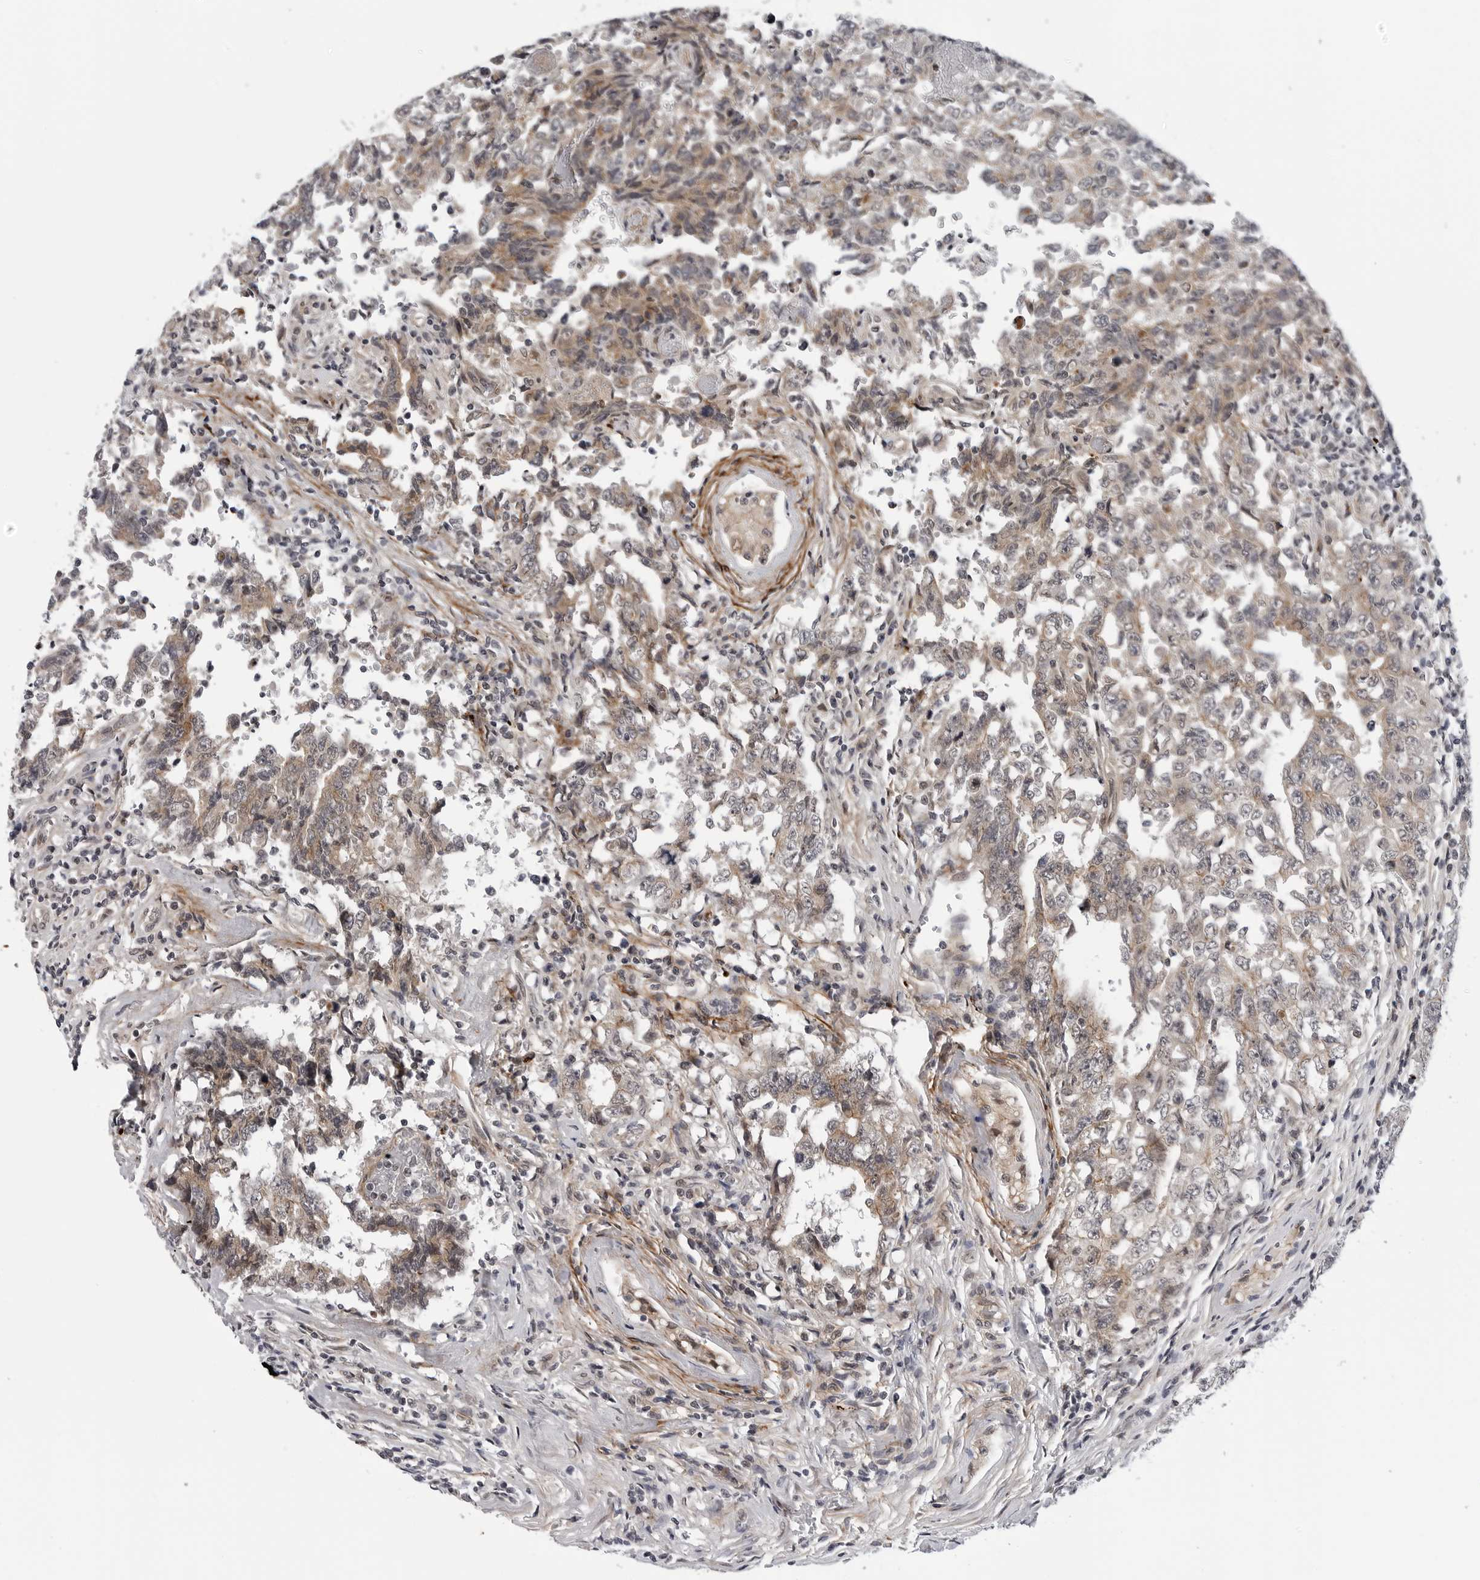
{"staining": {"intensity": "weak", "quantity": ">75%", "location": "cytoplasmic/membranous"}, "tissue": "testis cancer", "cell_type": "Tumor cells", "image_type": "cancer", "snomed": [{"axis": "morphology", "description": "Carcinoma, Embryonal, NOS"}, {"axis": "topography", "description": "Testis"}], "caption": "Approximately >75% of tumor cells in testis cancer reveal weak cytoplasmic/membranous protein expression as visualized by brown immunohistochemical staining.", "gene": "KIAA1614", "patient": {"sex": "male", "age": 26}}